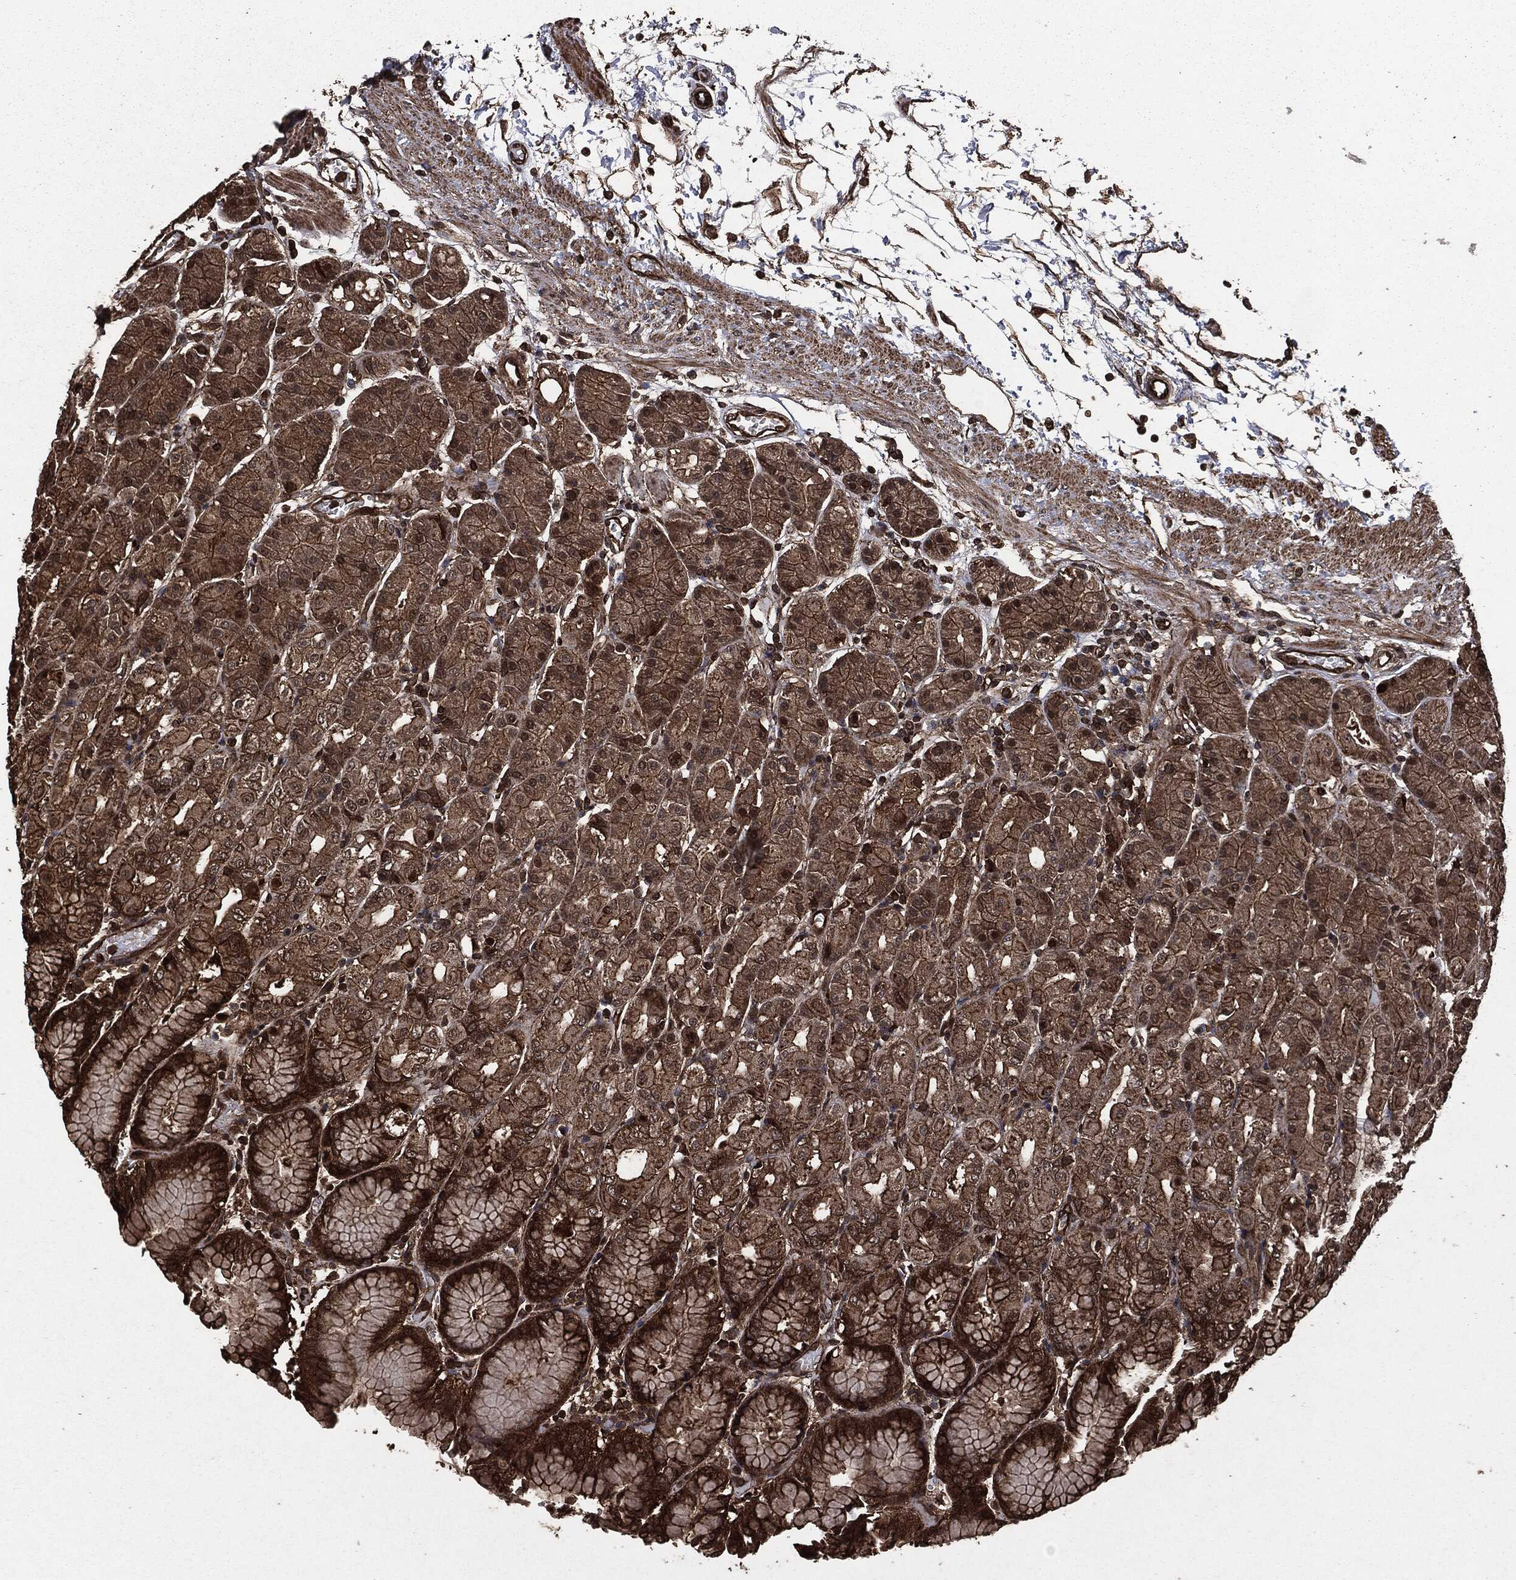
{"staining": {"intensity": "strong", "quantity": "25%-75%", "location": "cytoplasmic/membranous"}, "tissue": "stomach", "cell_type": "Glandular cells", "image_type": "normal", "snomed": [{"axis": "morphology", "description": "Normal tissue, NOS"}, {"axis": "morphology", "description": "Adenocarcinoma, NOS"}, {"axis": "topography", "description": "Stomach"}], "caption": "A brown stain highlights strong cytoplasmic/membranous positivity of a protein in glandular cells of normal human stomach. (DAB IHC with brightfield microscopy, high magnification).", "gene": "HRAS", "patient": {"sex": "female", "age": 81}}